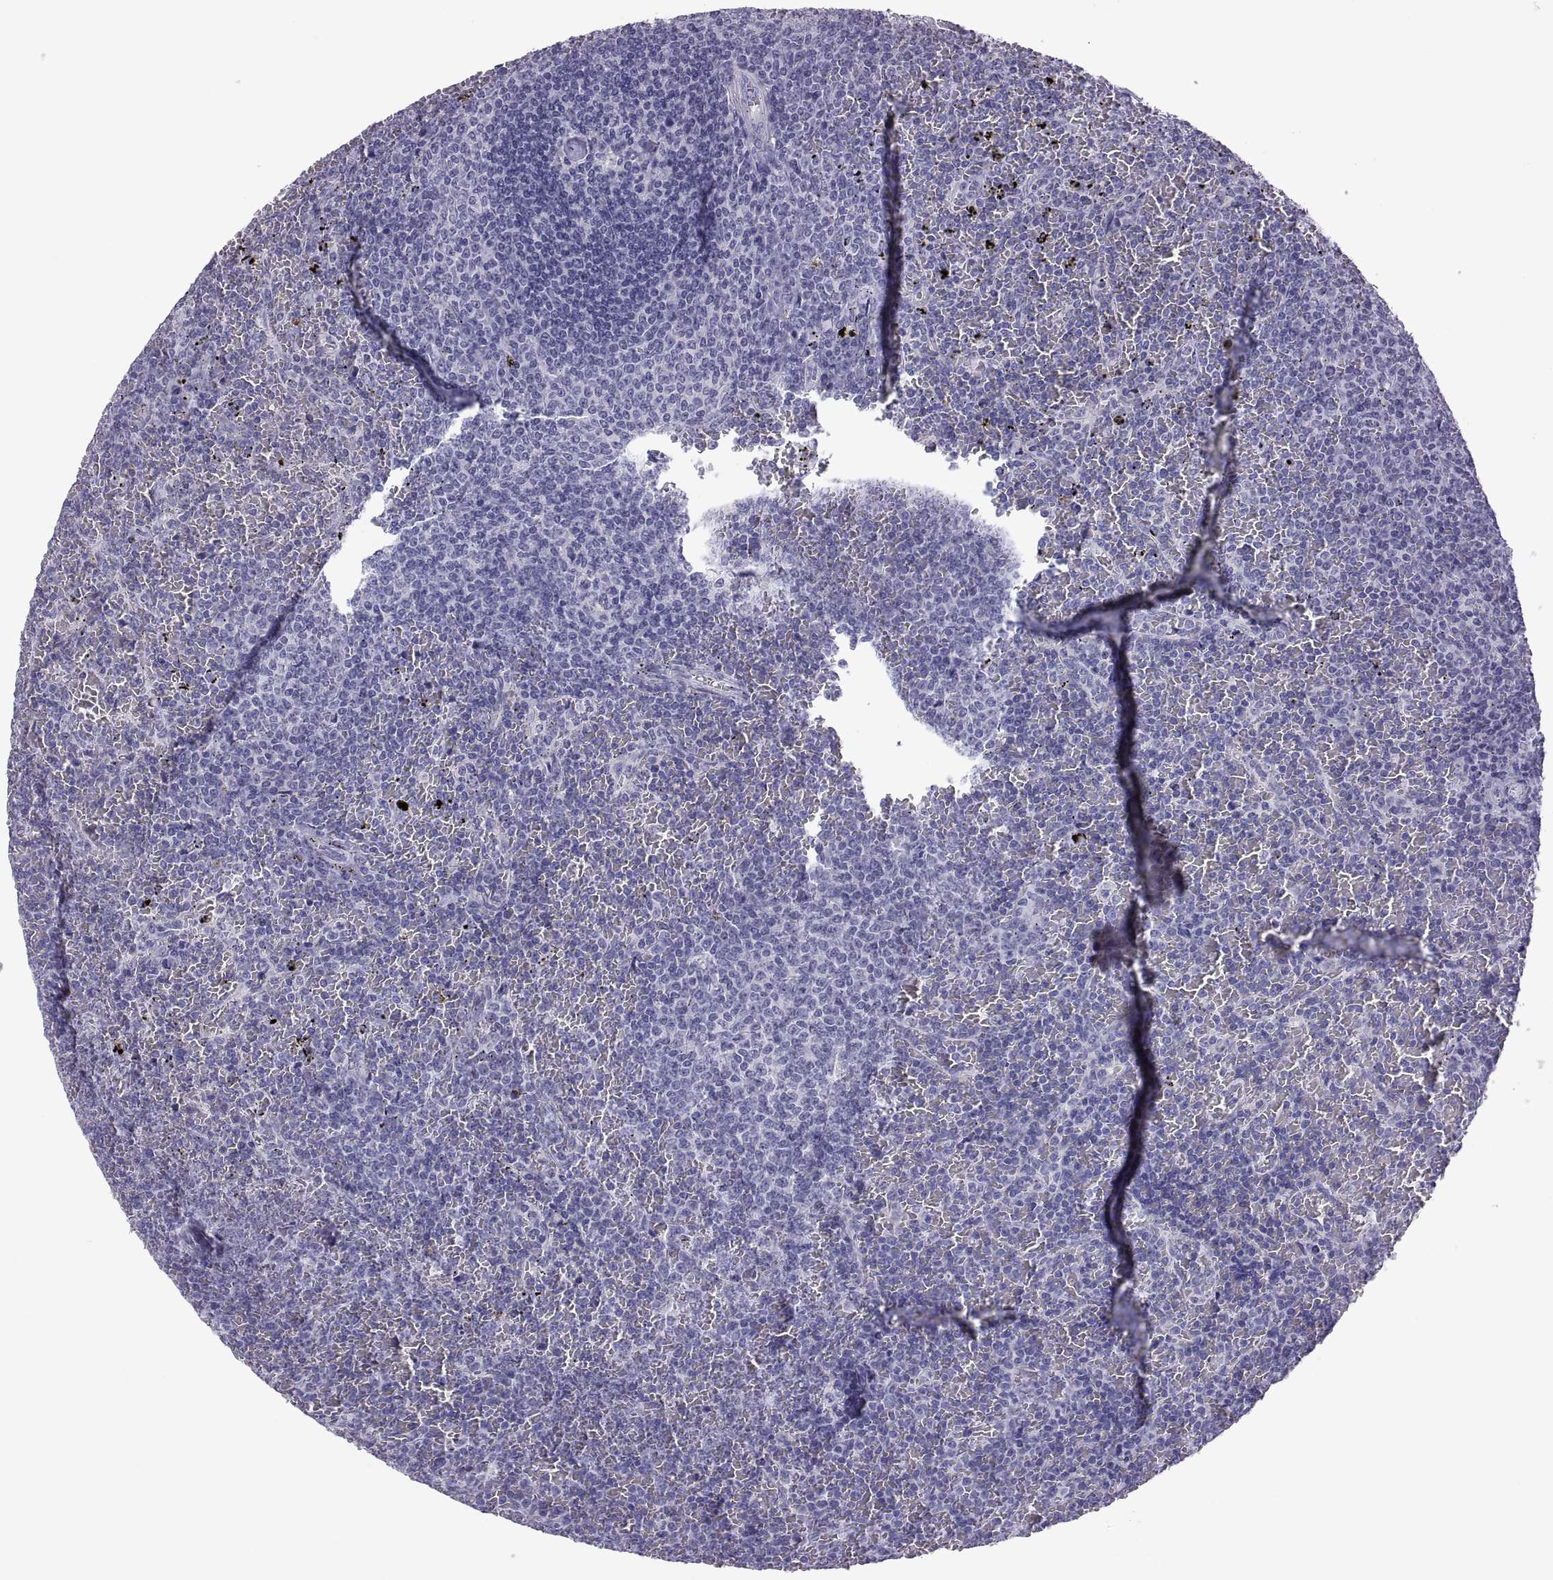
{"staining": {"intensity": "negative", "quantity": "none", "location": "none"}, "tissue": "lymphoma", "cell_type": "Tumor cells", "image_type": "cancer", "snomed": [{"axis": "morphology", "description": "Malignant lymphoma, non-Hodgkin's type, Low grade"}, {"axis": "topography", "description": "Spleen"}], "caption": "IHC photomicrograph of neoplastic tissue: low-grade malignant lymphoma, non-Hodgkin's type stained with DAB (3,3'-diaminobenzidine) shows no significant protein staining in tumor cells.", "gene": "RNASE12", "patient": {"sex": "female", "age": 77}}